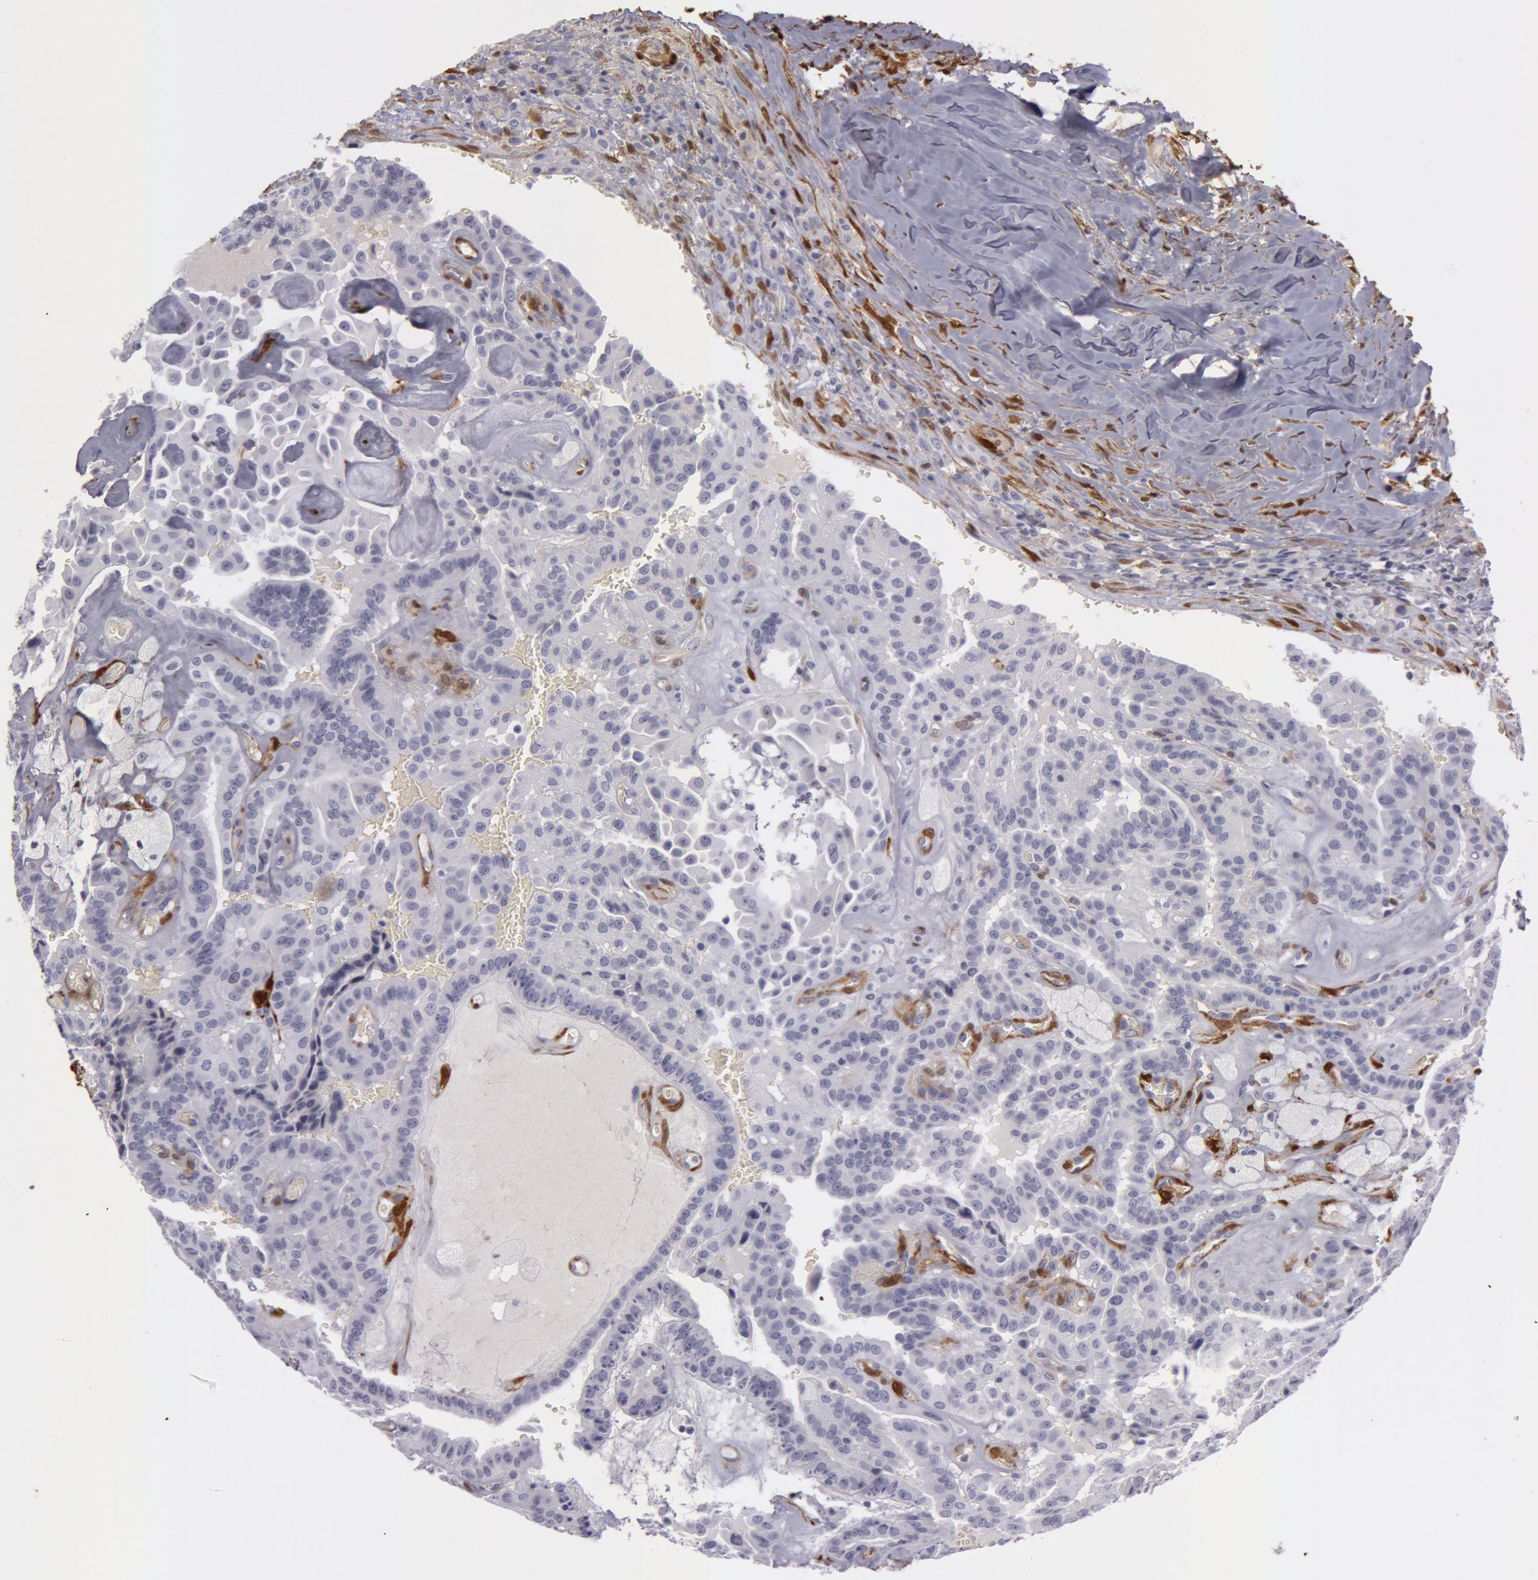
{"staining": {"intensity": "negative", "quantity": "none", "location": "none"}, "tissue": "thyroid cancer", "cell_type": "Tumor cells", "image_type": "cancer", "snomed": [{"axis": "morphology", "description": "Papillary adenocarcinoma, NOS"}, {"axis": "topography", "description": "Thyroid gland"}], "caption": "DAB (3,3'-diaminobenzidine) immunohistochemical staining of thyroid cancer reveals no significant positivity in tumor cells. The staining was performed using DAB (3,3'-diaminobenzidine) to visualize the protein expression in brown, while the nuclei were stained in blue with hematoxylin (Magnification: 20x).", "gene": "TAGLN", "patient": {"sex": "male", "age": 87}}